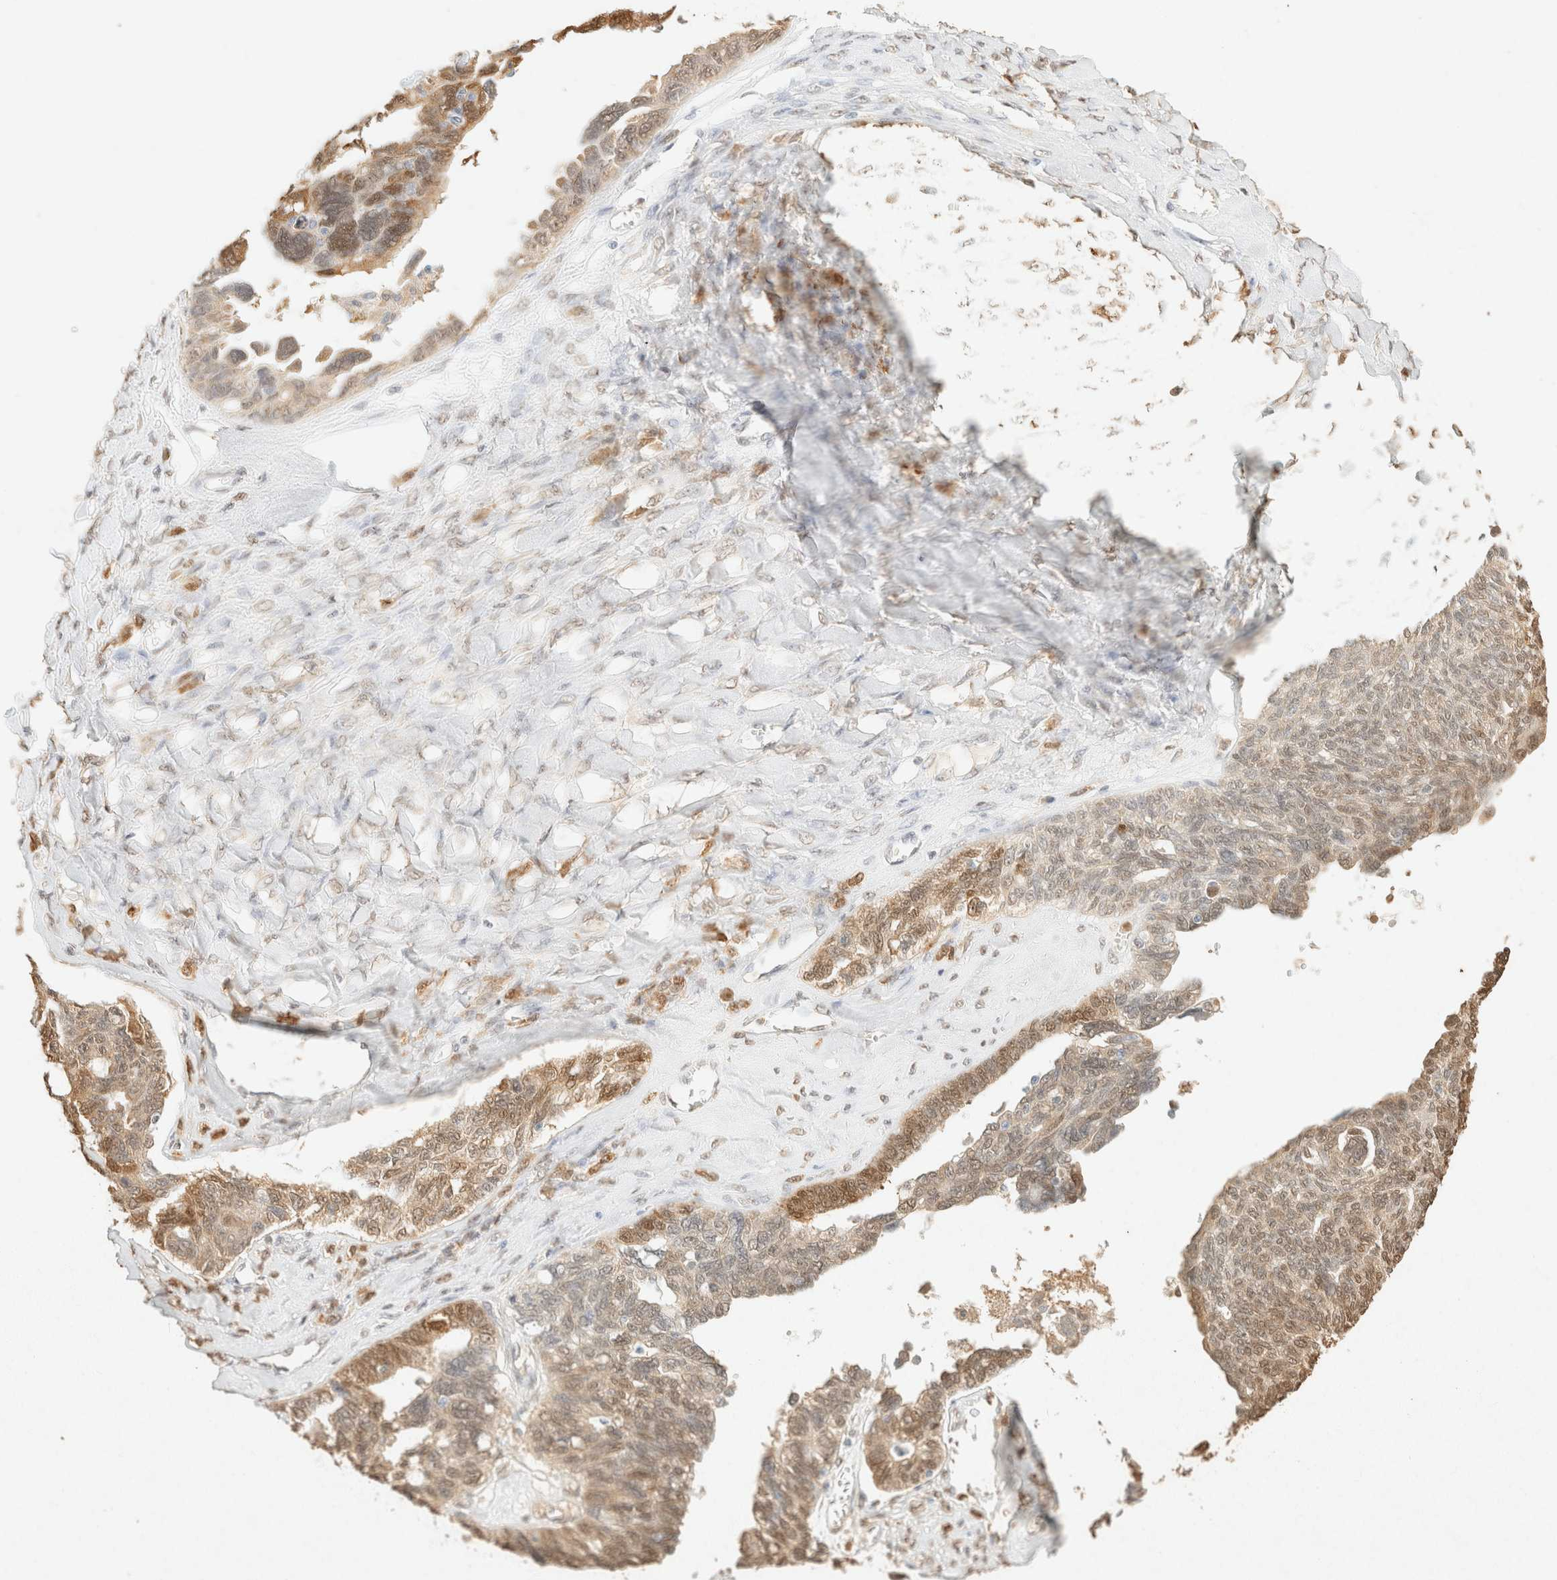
{"staining": {"intensity": "moderate", "quantity": "25%-75%", "location": "cytoplasmic/membranous,nuclear"}, "tissue": "ovarian cancer", "cell_type": "Tumor cells", "image_type": "cancer", "snomed": [{"axis": "morphology", "description": "Cystadenocarcinoma, serous, NOS"}, {"axis": "topography", "description": "Ovary"}], "caption": "Immunohistochemistry (IHC) (DAB) staining of ovarian cancer (serous cystadenocarcinoma) demonstrates moderate cytoplasmic/membranous and nuclear protein positivity in approximately 25%-75% of tumor cells.", "gene": "S100A13", "patient": {"sex": "female", "age": 79}}